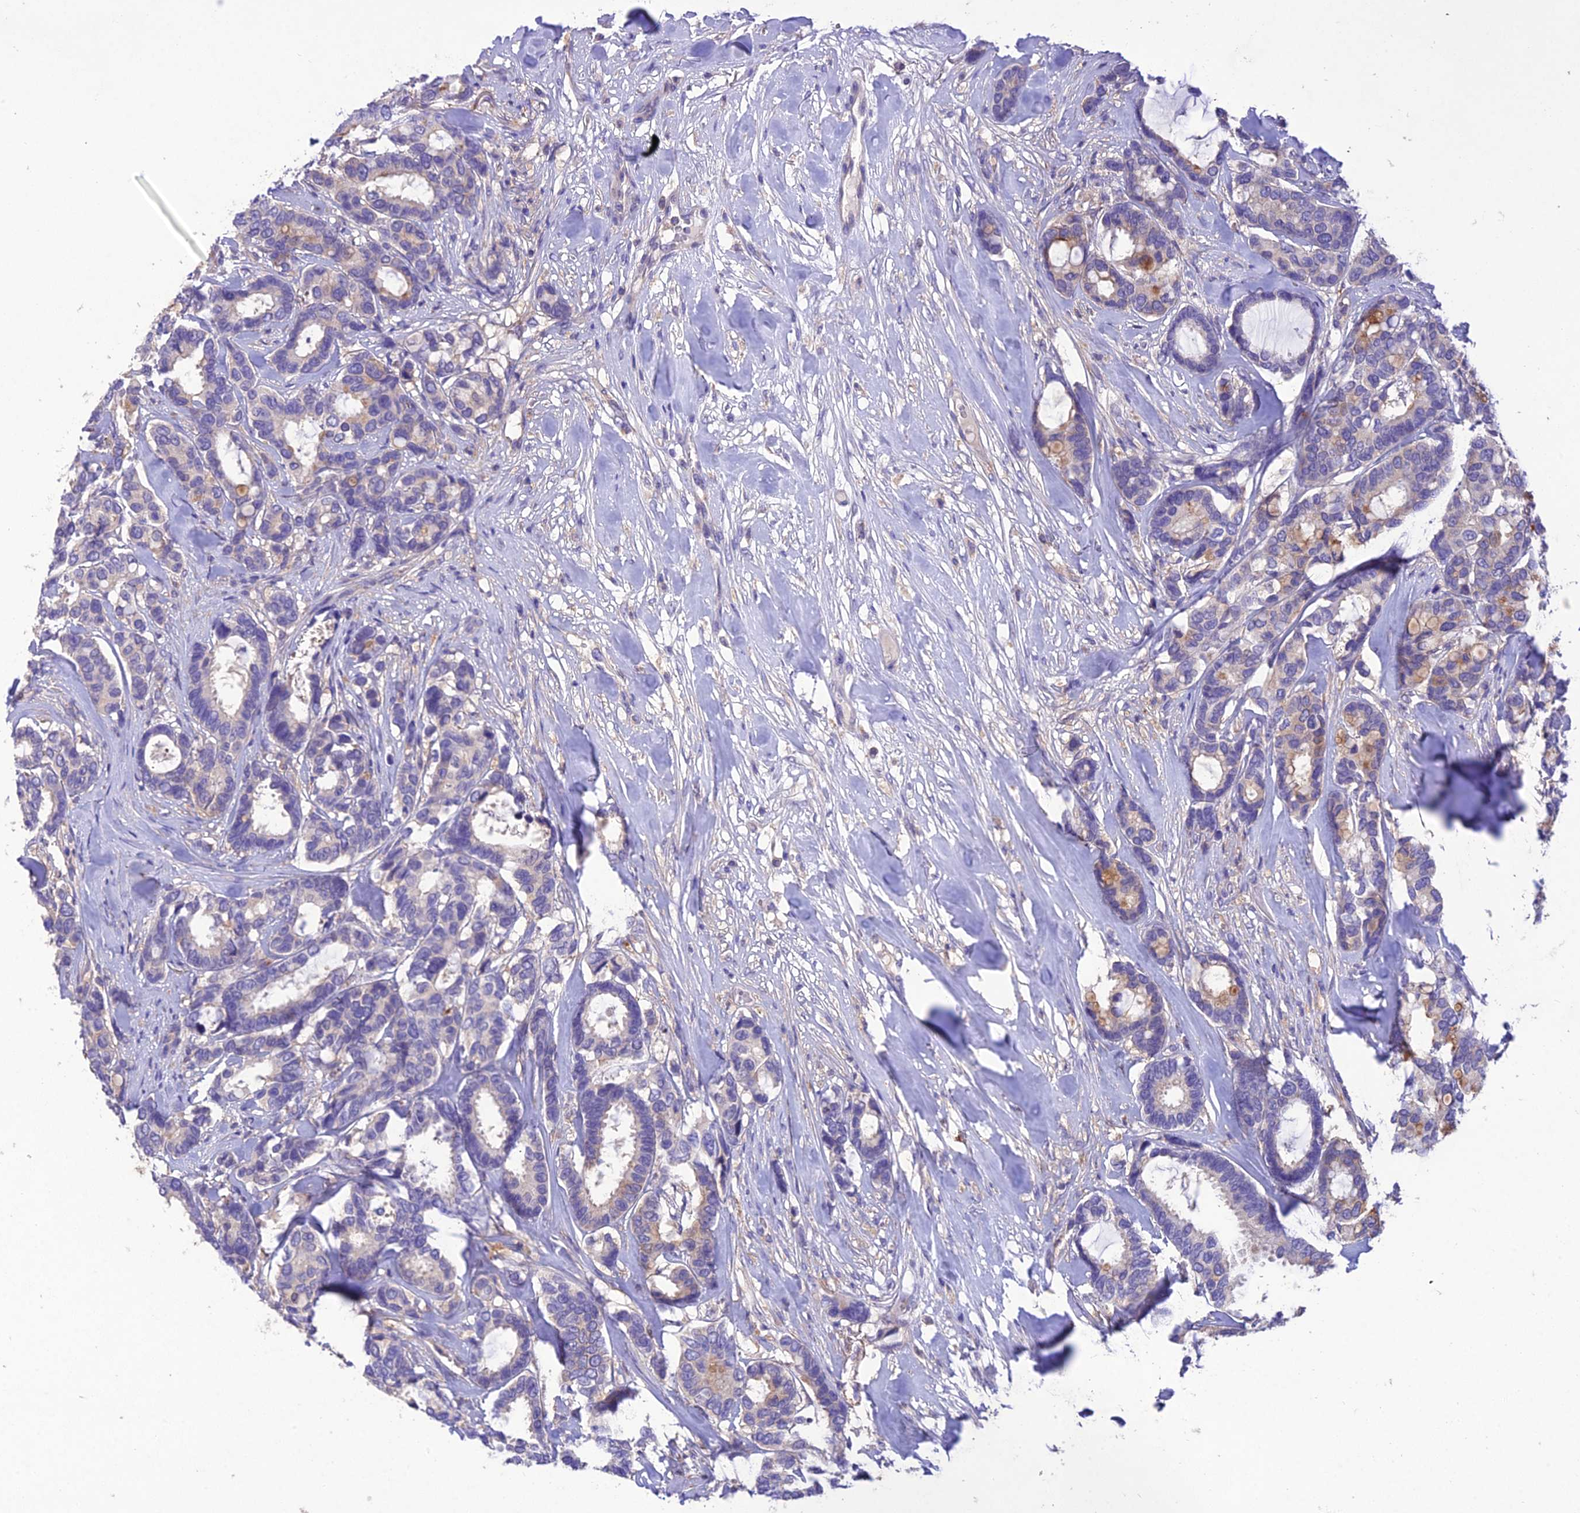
{"staining": {"intensity": "moderate", "quantity": "<25%", "location": "cytoplasmic/membranous"}, "tissue": "breast cancer", "cell_type": "Tumor cells", "image_type": "cancer", "snomed": [{"axis": "morphology", "description": "Duct carcinoma"}, {"axis": "topography", "description": "Breast"}], "caption": "This is a histology image of immunohistochemistry staining of breast cancer, which shows moderate expression in the cytoplasmic/membranous of tumor cells.", "gene": "SNX24", "patient": {"sex": "female", "age": 87}}